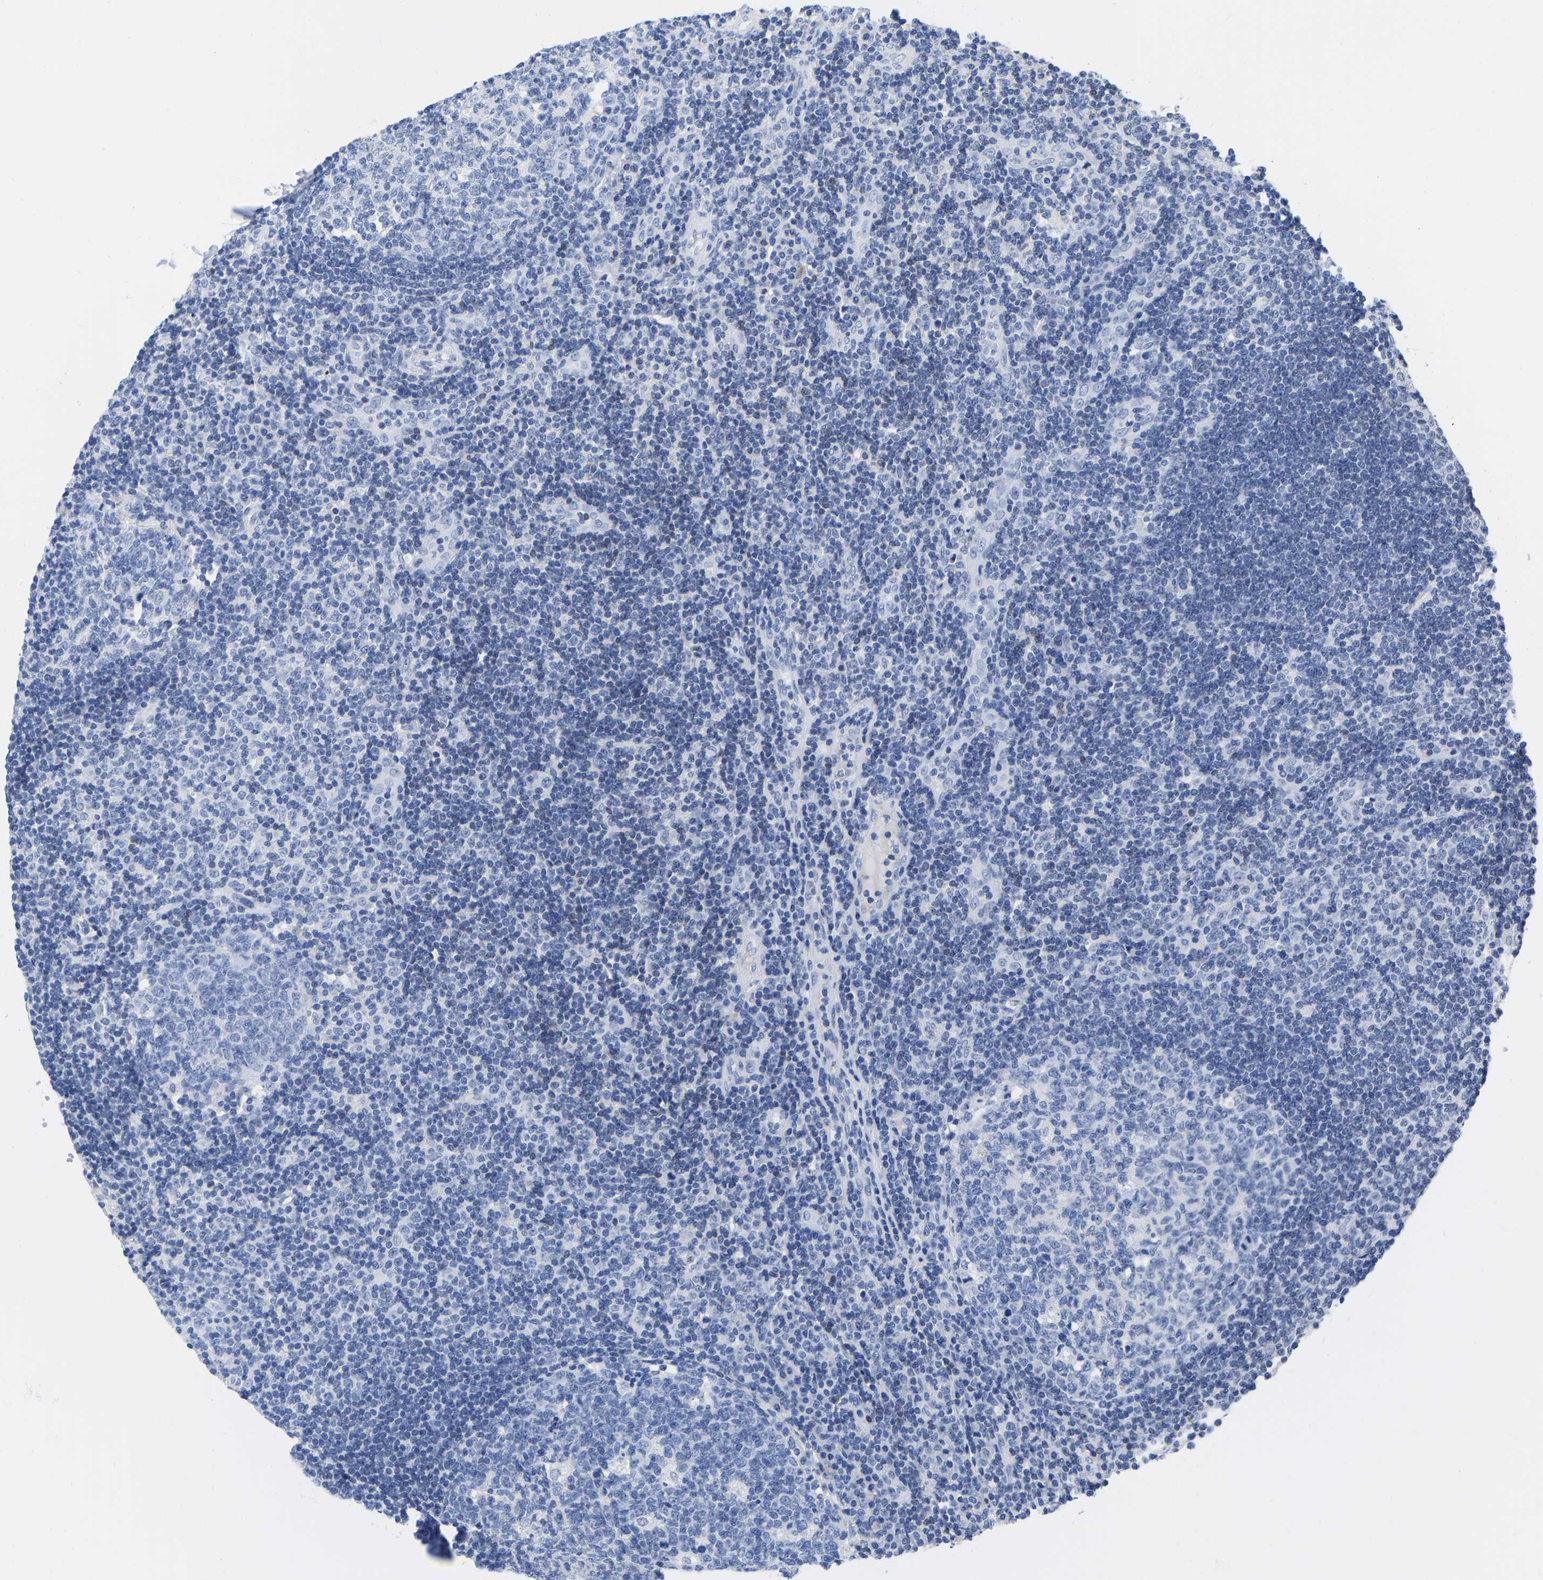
{"staining": {"intensity": "negative", "quantity": "none", "location": "none"}, "tissue": "tonsil", "cell_type": "Germinal center cells", "image_type": "normal", "snomed": [{"axis": "morphology", "description": "Normal tissue, NOS"}, {"axis": "topography", "description": "Tonsil"}], "caption": "This image is of unremarkable tonsil stained with immunohistochemistry (IHC) to label a protein in brown with the nuclei are counter-stained blue. There is no expression in germinal center cells.", "gene": "GPA33", "patient": {"sex": "female", "age": 40}}